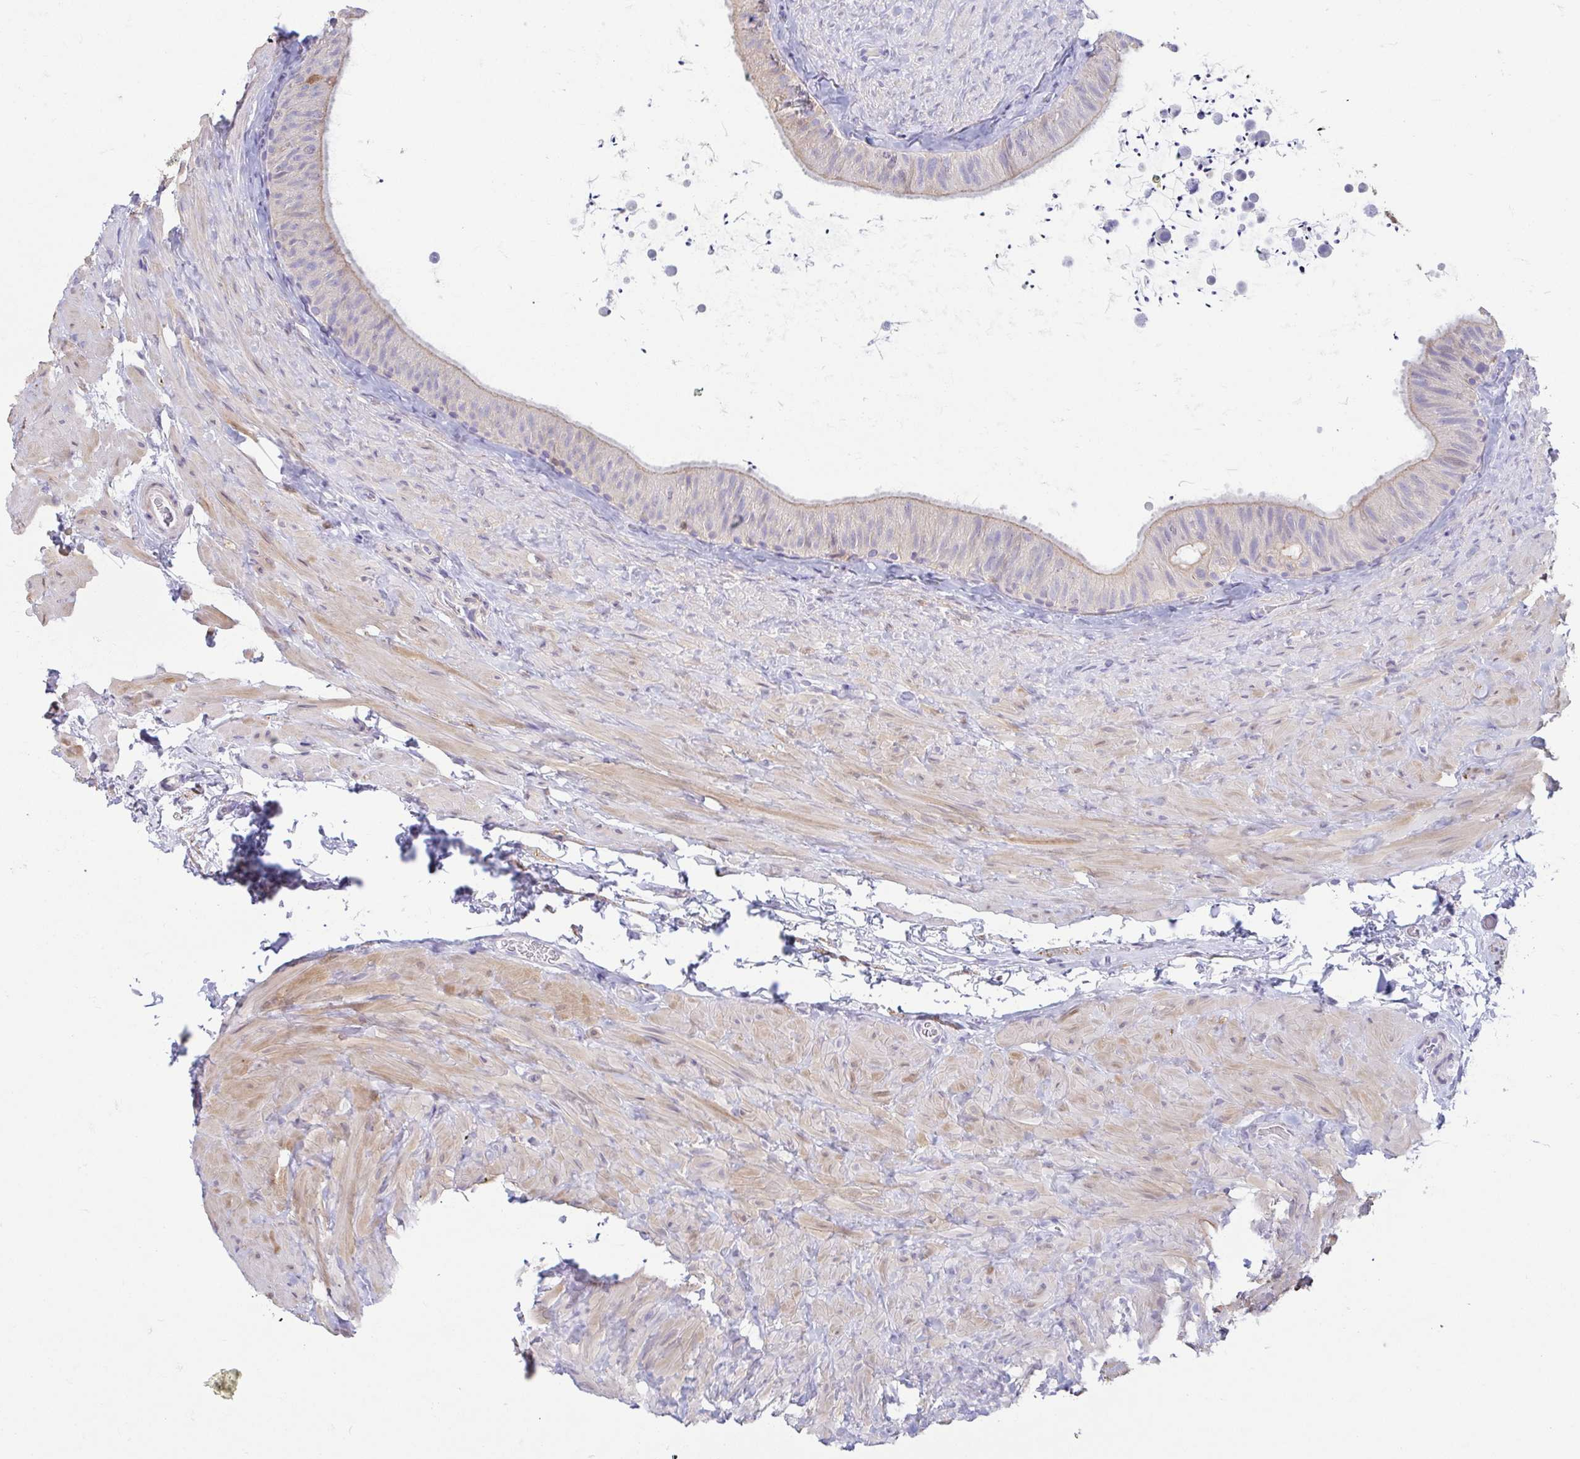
{"staining": {"intensity": "negative", "quantity": "none", "location": "none"}, "tissue": "epididymis", "cell_type": "Glandular cells", "image_type": "normal", "snomed": [{"axis": "morphology", "description": "Normal tissue, NOS"}, {"axis": "topography", "description": "Epididymis, spermatic cord, NOS"}, {"axis": "topography", "description": "Epididymis"}], "caption": "DAB (3,3'-diaminobenzidine) immunohistochemical staining of benign epididymis displays no significant expression in glandular cells.", "gene": "FABP3", "patient": {"sex": "male", "age": 31}}